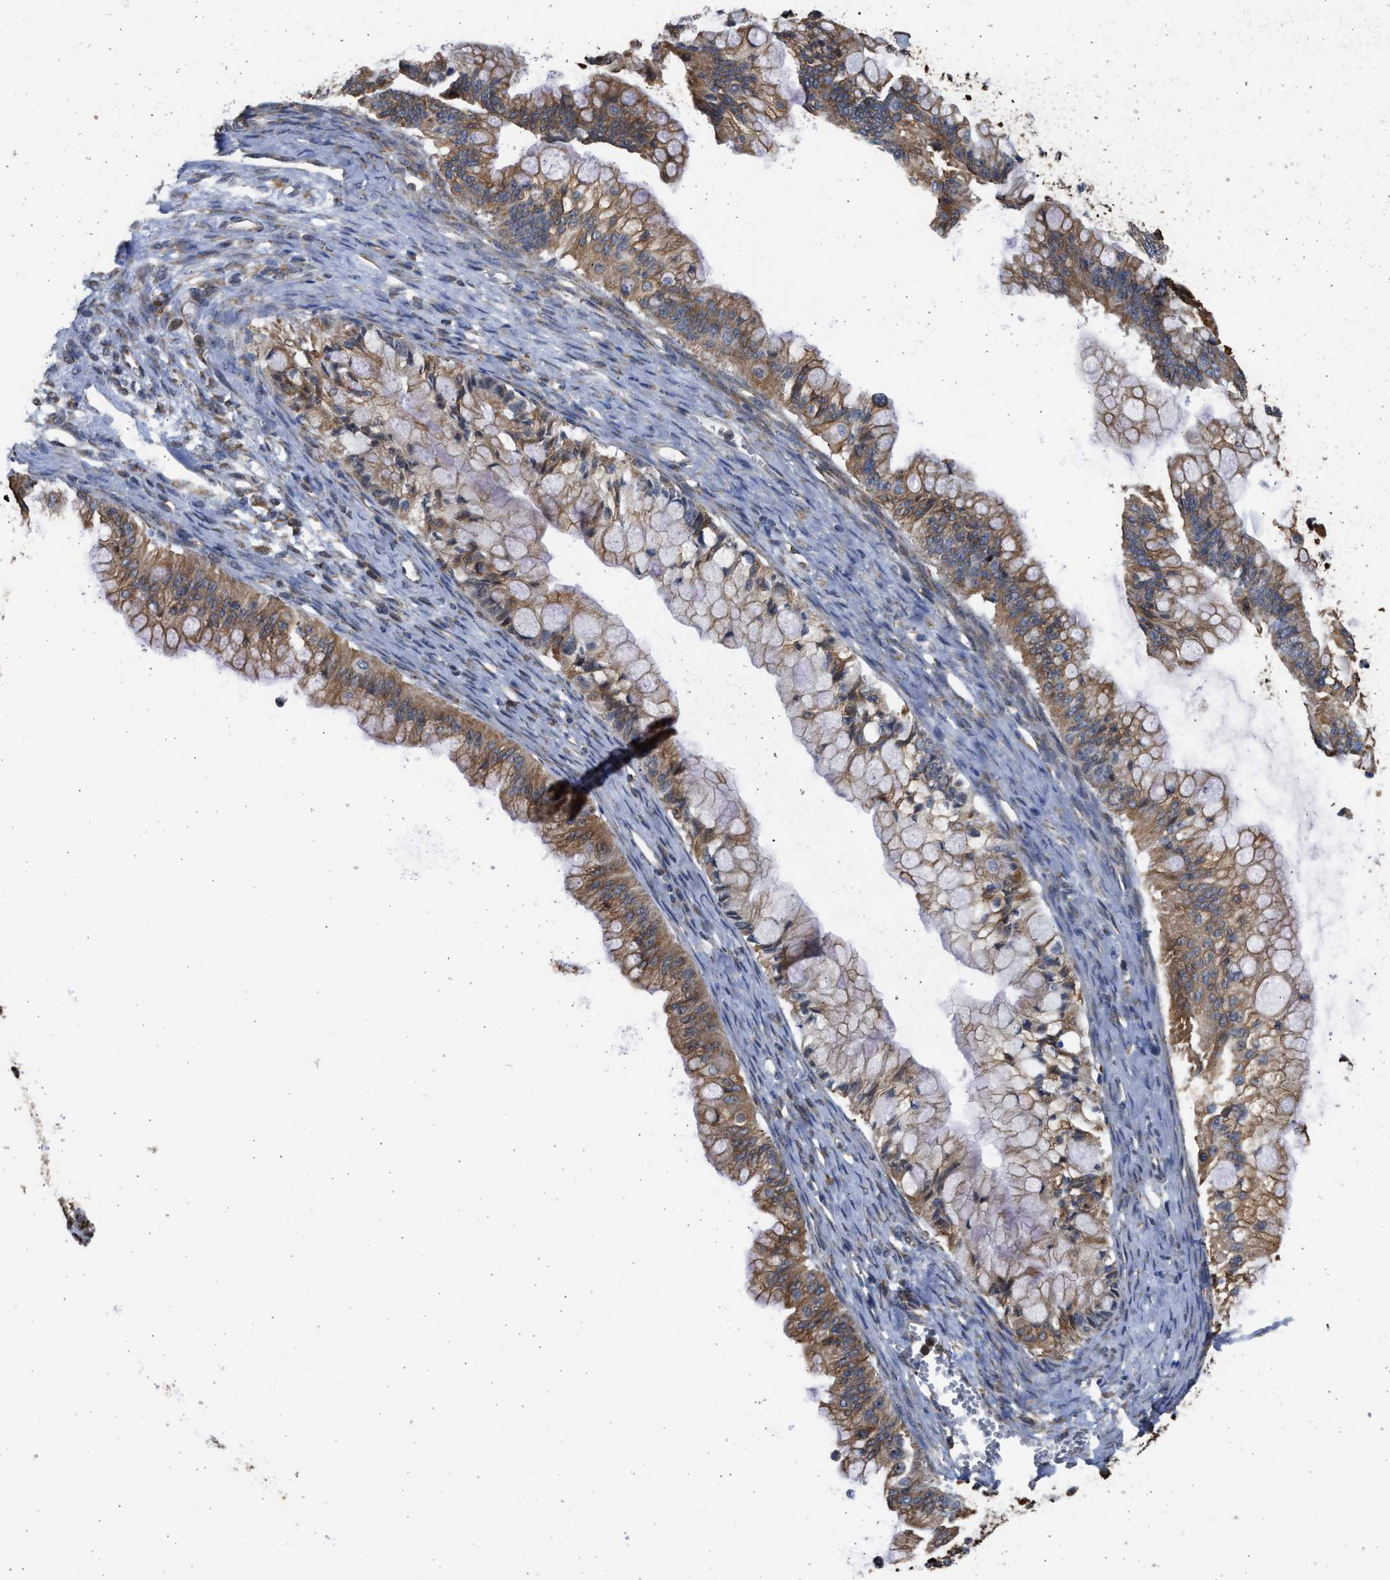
{"staining": {"intensity": "moderate", "quantity": ">75%", "location": "cytoplasmic/membranous"}, "tissue": "ovarian cancer", "cell_type": "Tumor cells", "image_type": "cancer", "snomed": [{"axis": "morphology", "description": "Cystadenocarcinoma, mucinous, NOS"}, {"axis": "topography", "description": "Ovary"}], "caption": "Protein staining of ovarian cancer (mucinous cystadenocarcinoma) tissue reveals moderate cytoplasmic/membranous expression in about >75% of tumor cells.", "gene": "PLD2", "patient": {"sex": "female", "age": 57}}